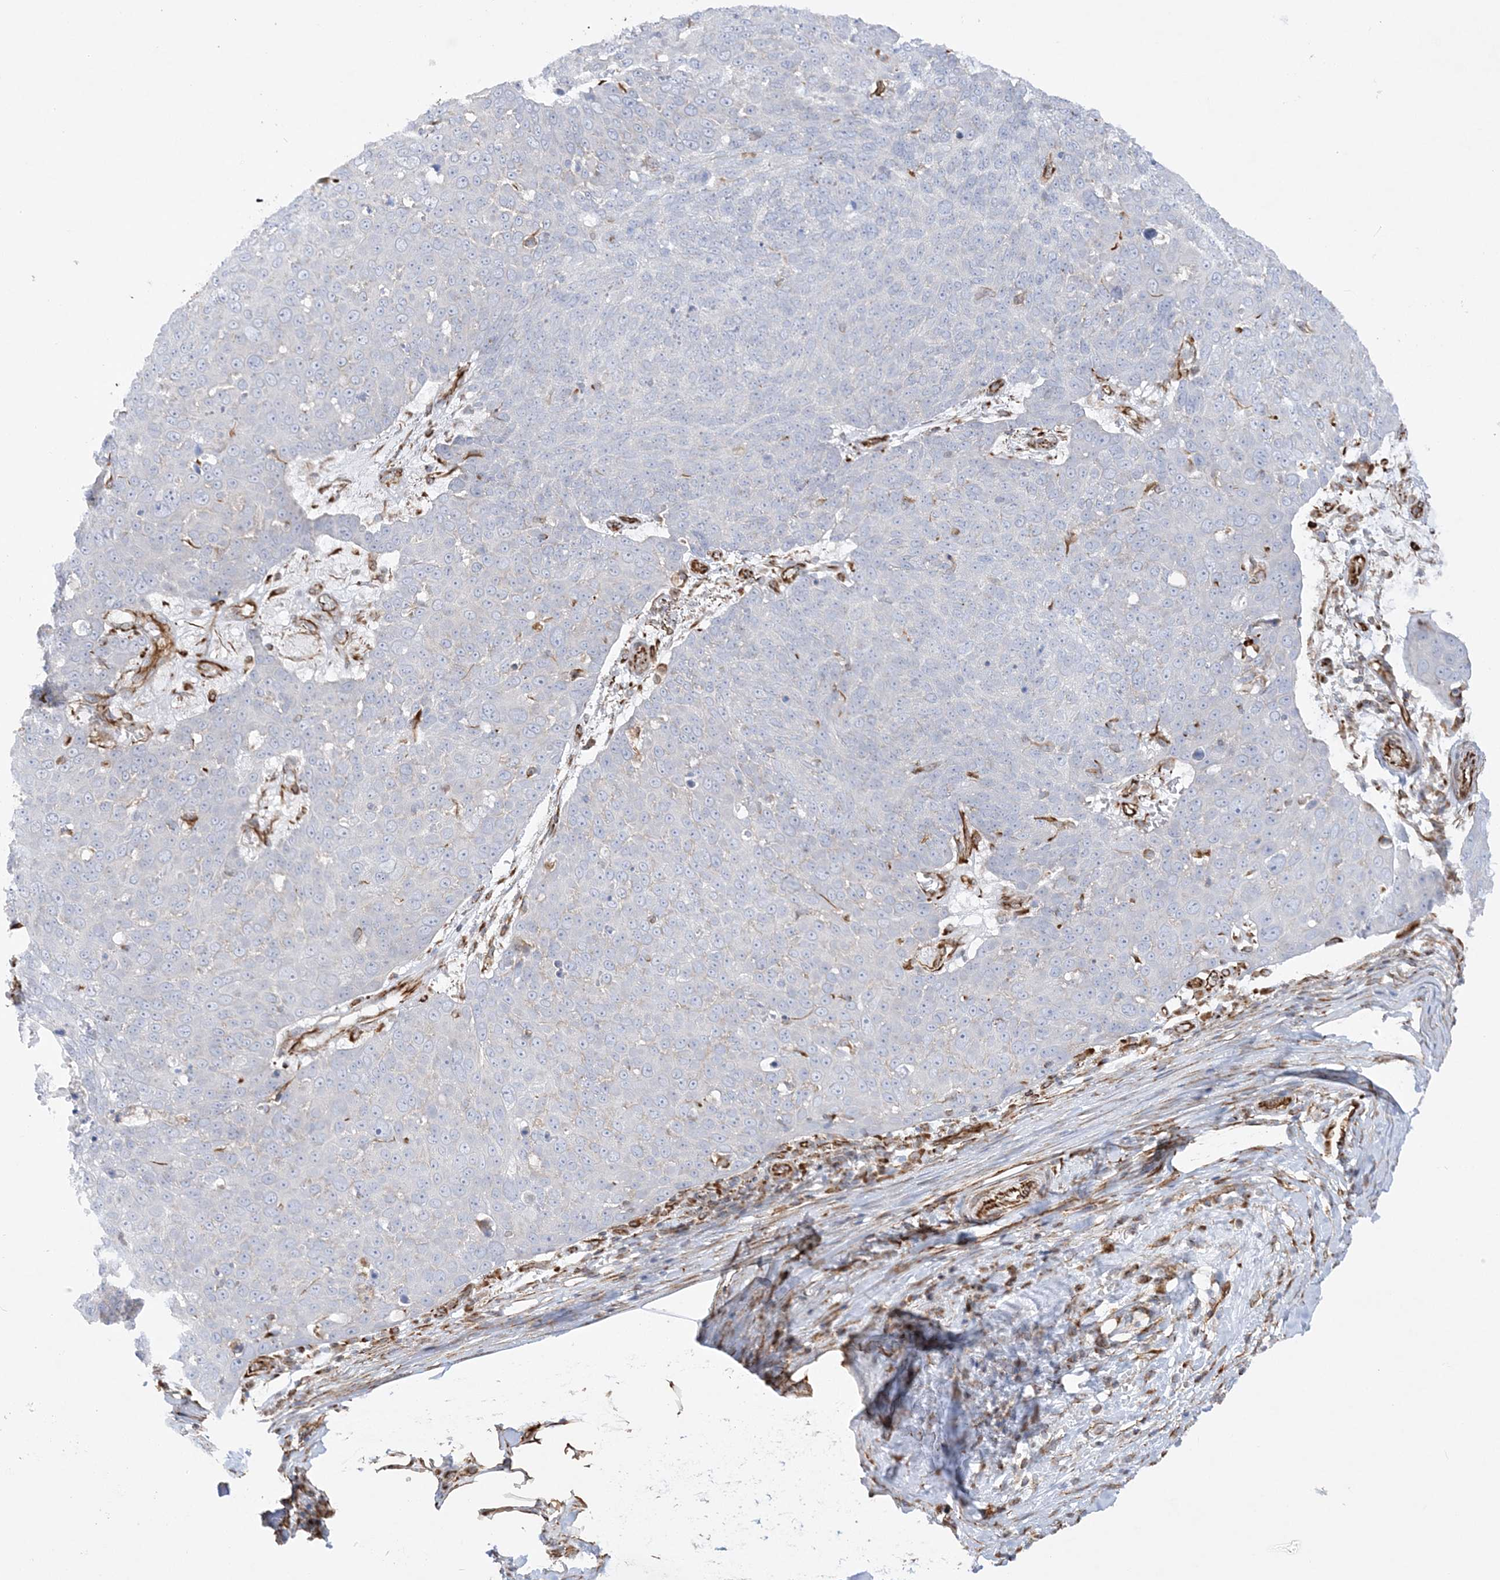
{"staining": {"intensity": "negative", "quantity": "none", "location": "none"}, "tissue": "skin cancer", "cell_type": "Tumor cells", "image_type": "cancer", "snomed": [{"axis": "morphology", "description": "Squamous cell carcinoma, NOS"}, {"axis": "topography", "description": "Skin"}], "caption": "Squamous cell carcinoma (skin) was stained to show a protein in brown. There is no significant expression in tumor cells.", "gene": "SCLT1", "patient": {"sex": "male", "age": 71}}